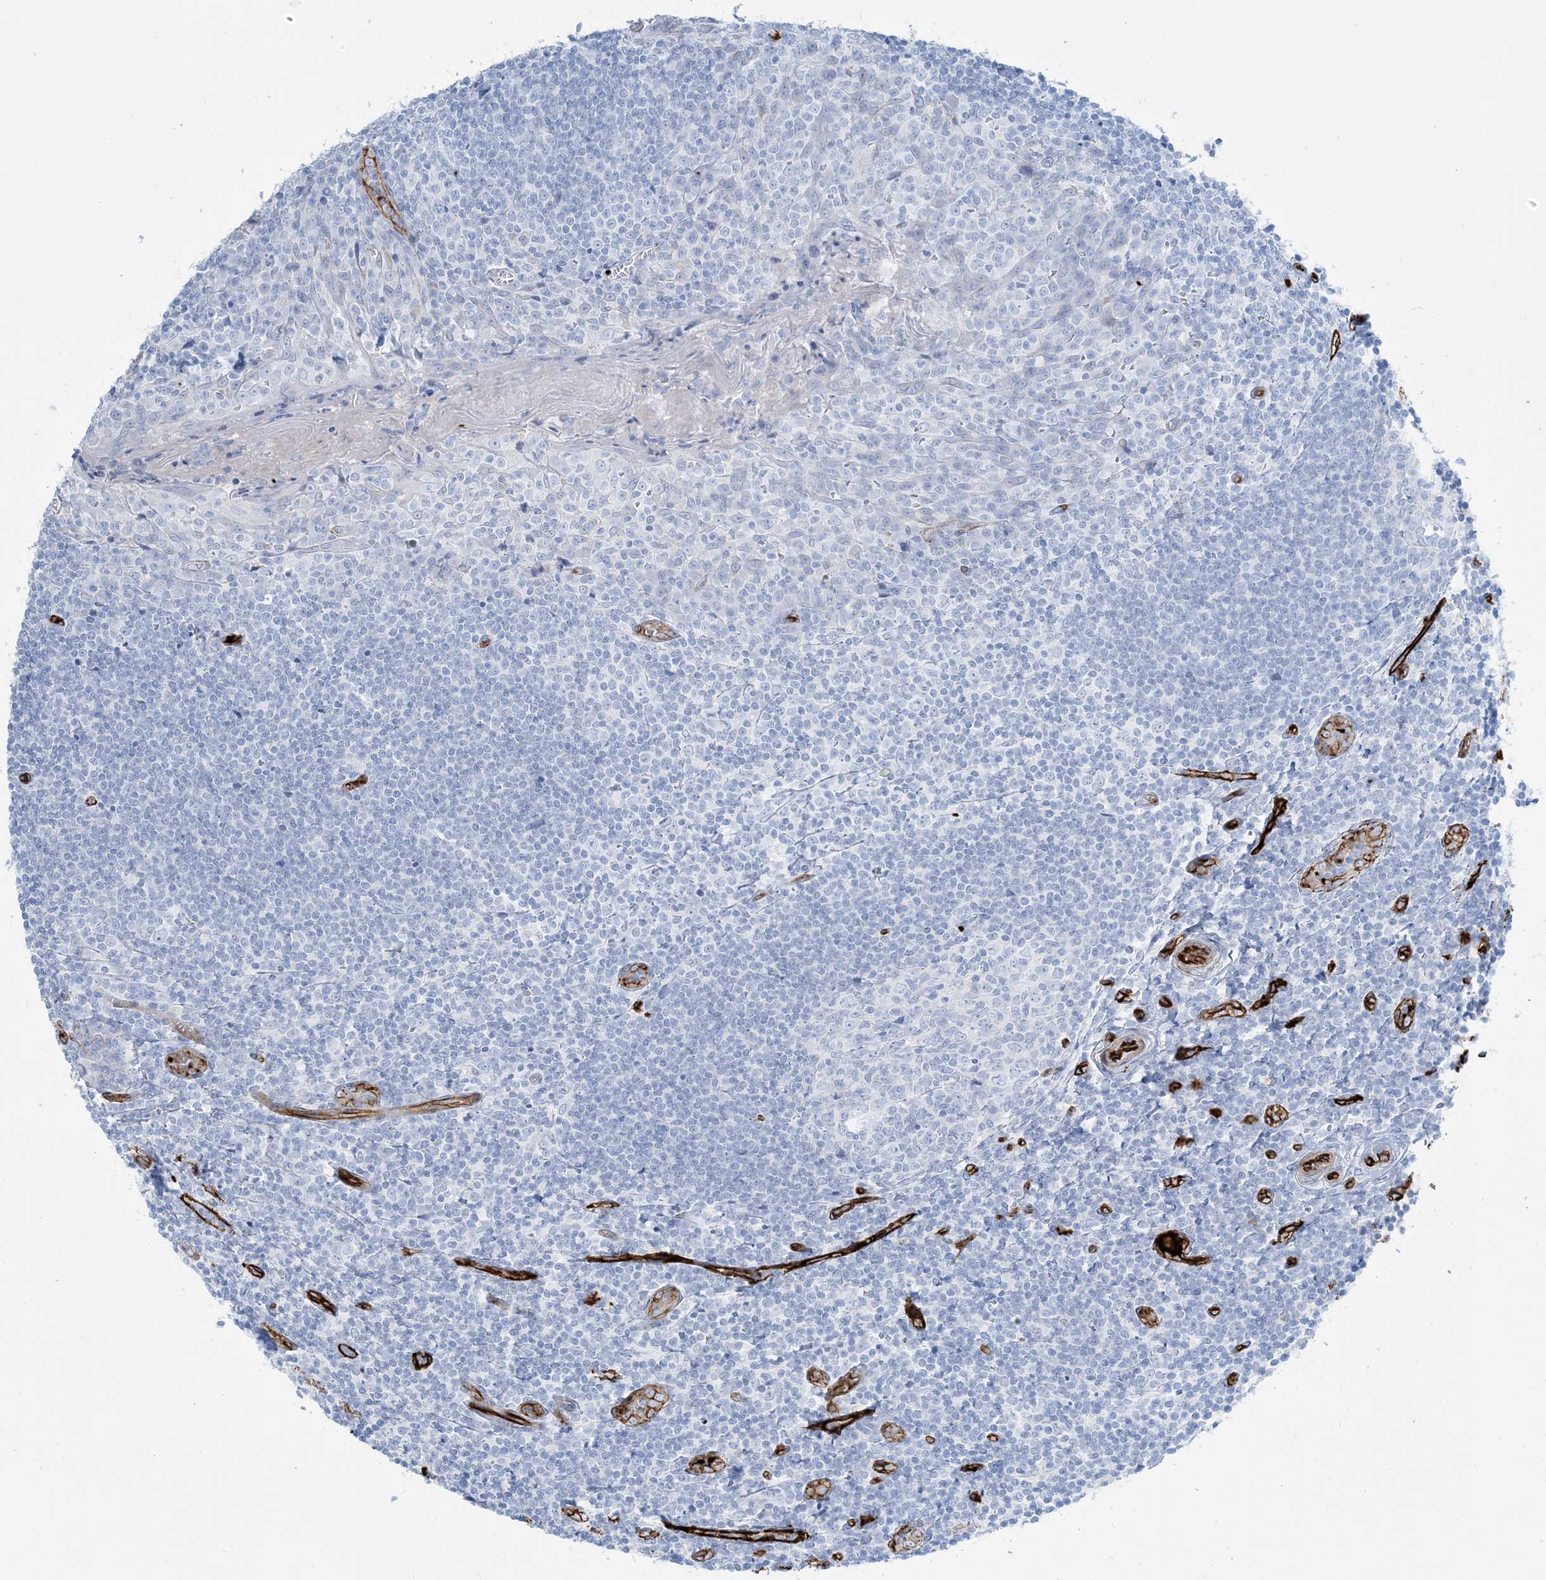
{"staining": {"intensity": "negative", "quantity": "none", "location": "none"}, "tissue": "tonsil", "cell_type": "Germinal center cells", "image_type": "normal", "snomed": [{"axis": "morphology", "description": "Normal tissue, NOS"}, {"axis": "topography", "description": "Tonsil"}], "caption": "This is a micrograph of immunohistochemistry staining of normal tonsil, which shows no expression in germinal center cells. The staining was performed using DAB (3,3'-diaminobenzidine) to visualize the protein expression in brown, while the nuclei were stained in blue with hematoxylin (Magnification: 20x).", "gene": "EPS8L3", "patient": {"sex": "male", "age": 27}}